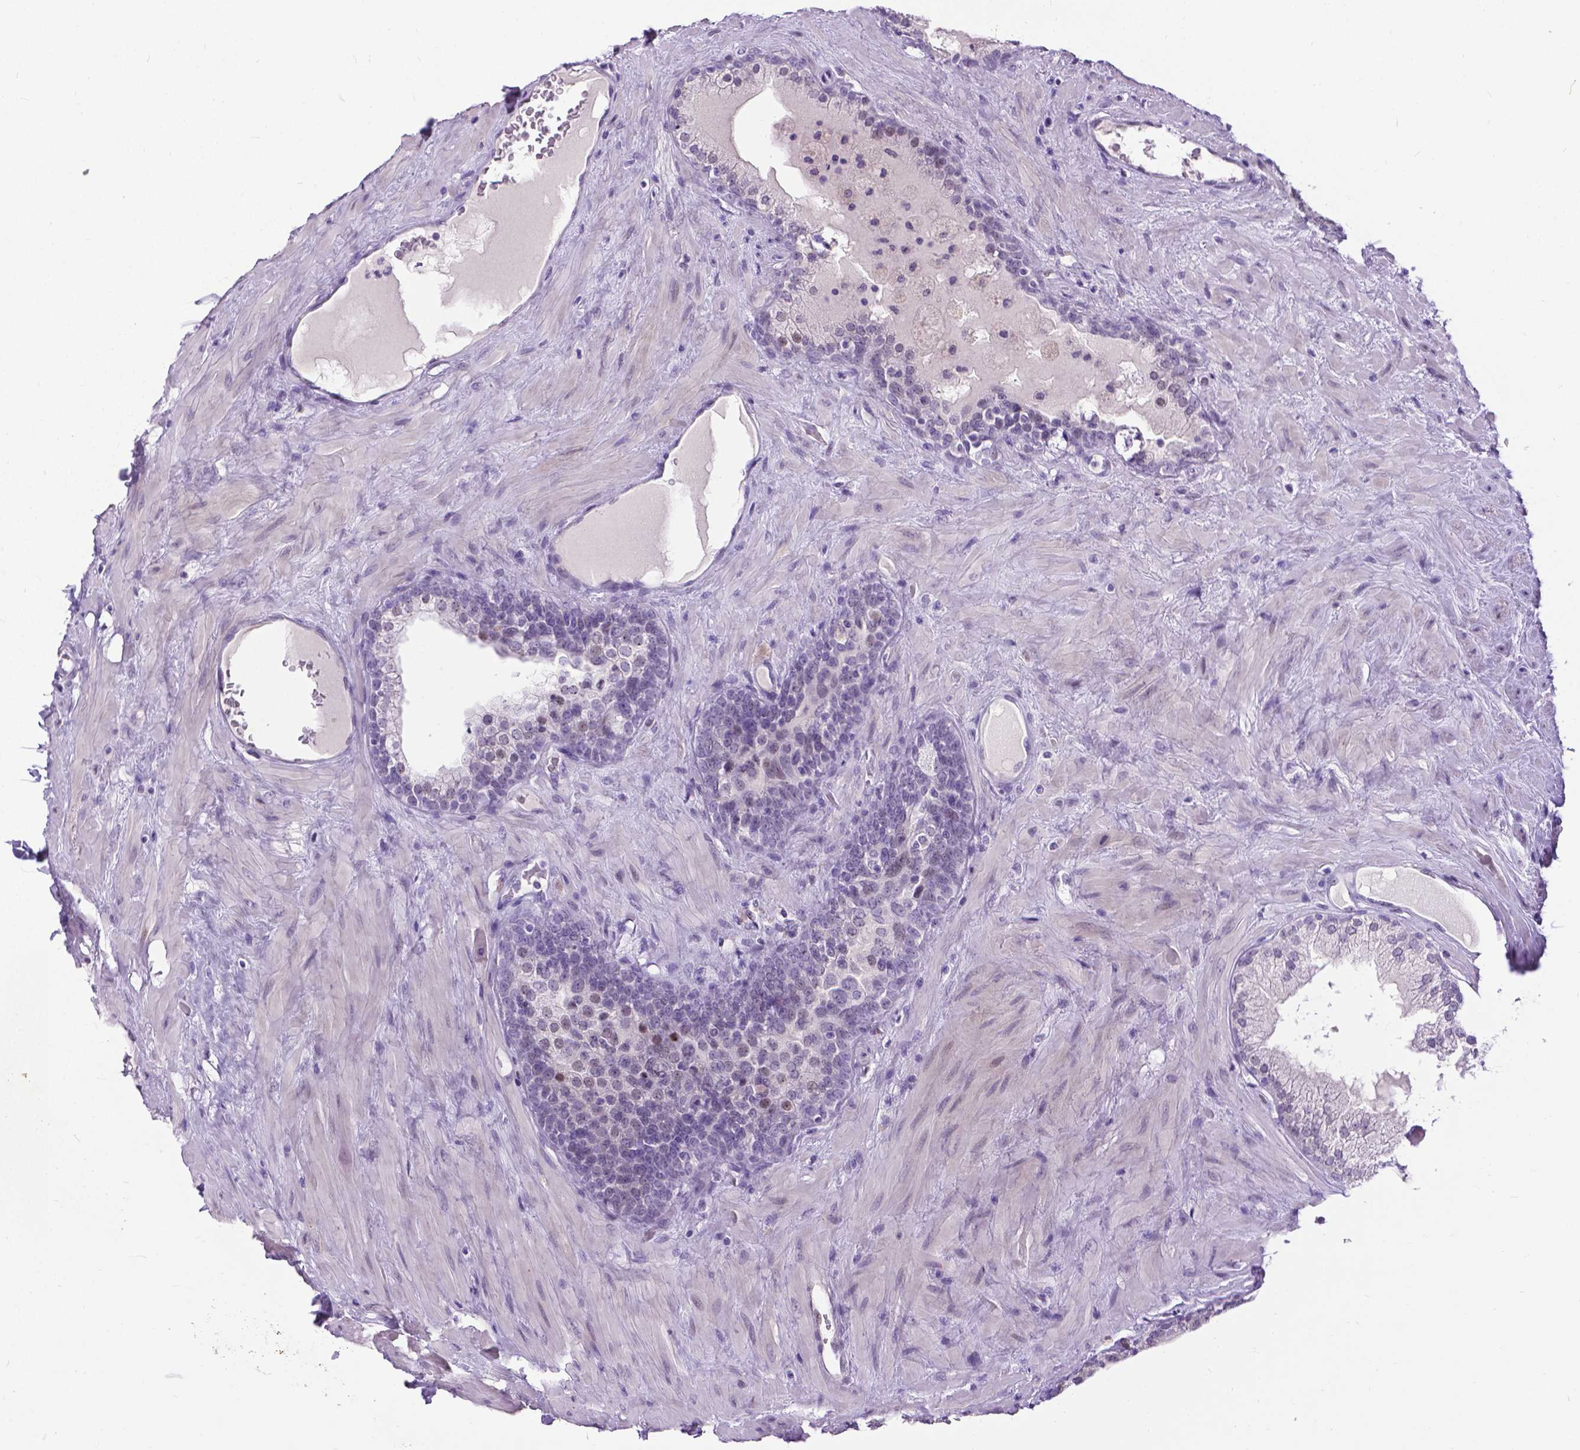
{"staining": {"intensity": "negative", "quantity": "none", "location": "none"}, "tissue": "prostate", "cell_type": "Glandular cells", "image_type": "normal", "snomed": [{"axis": "morphology", "description": "Normal tissue, NOS"}, {"axis": "topography", "description": "Prostate"}], "caption": "Glandular cells show no significant protein staining in normal prostate. The staining was performed using DAB (3,3'-diaminobenzidine) to visualize the protein expression in brown, while the nuclei were stained in blue with hematoxylin (Magnification: 20x).", "gene": "PROB1", "patient": {"sex": "male", "age": 63}}